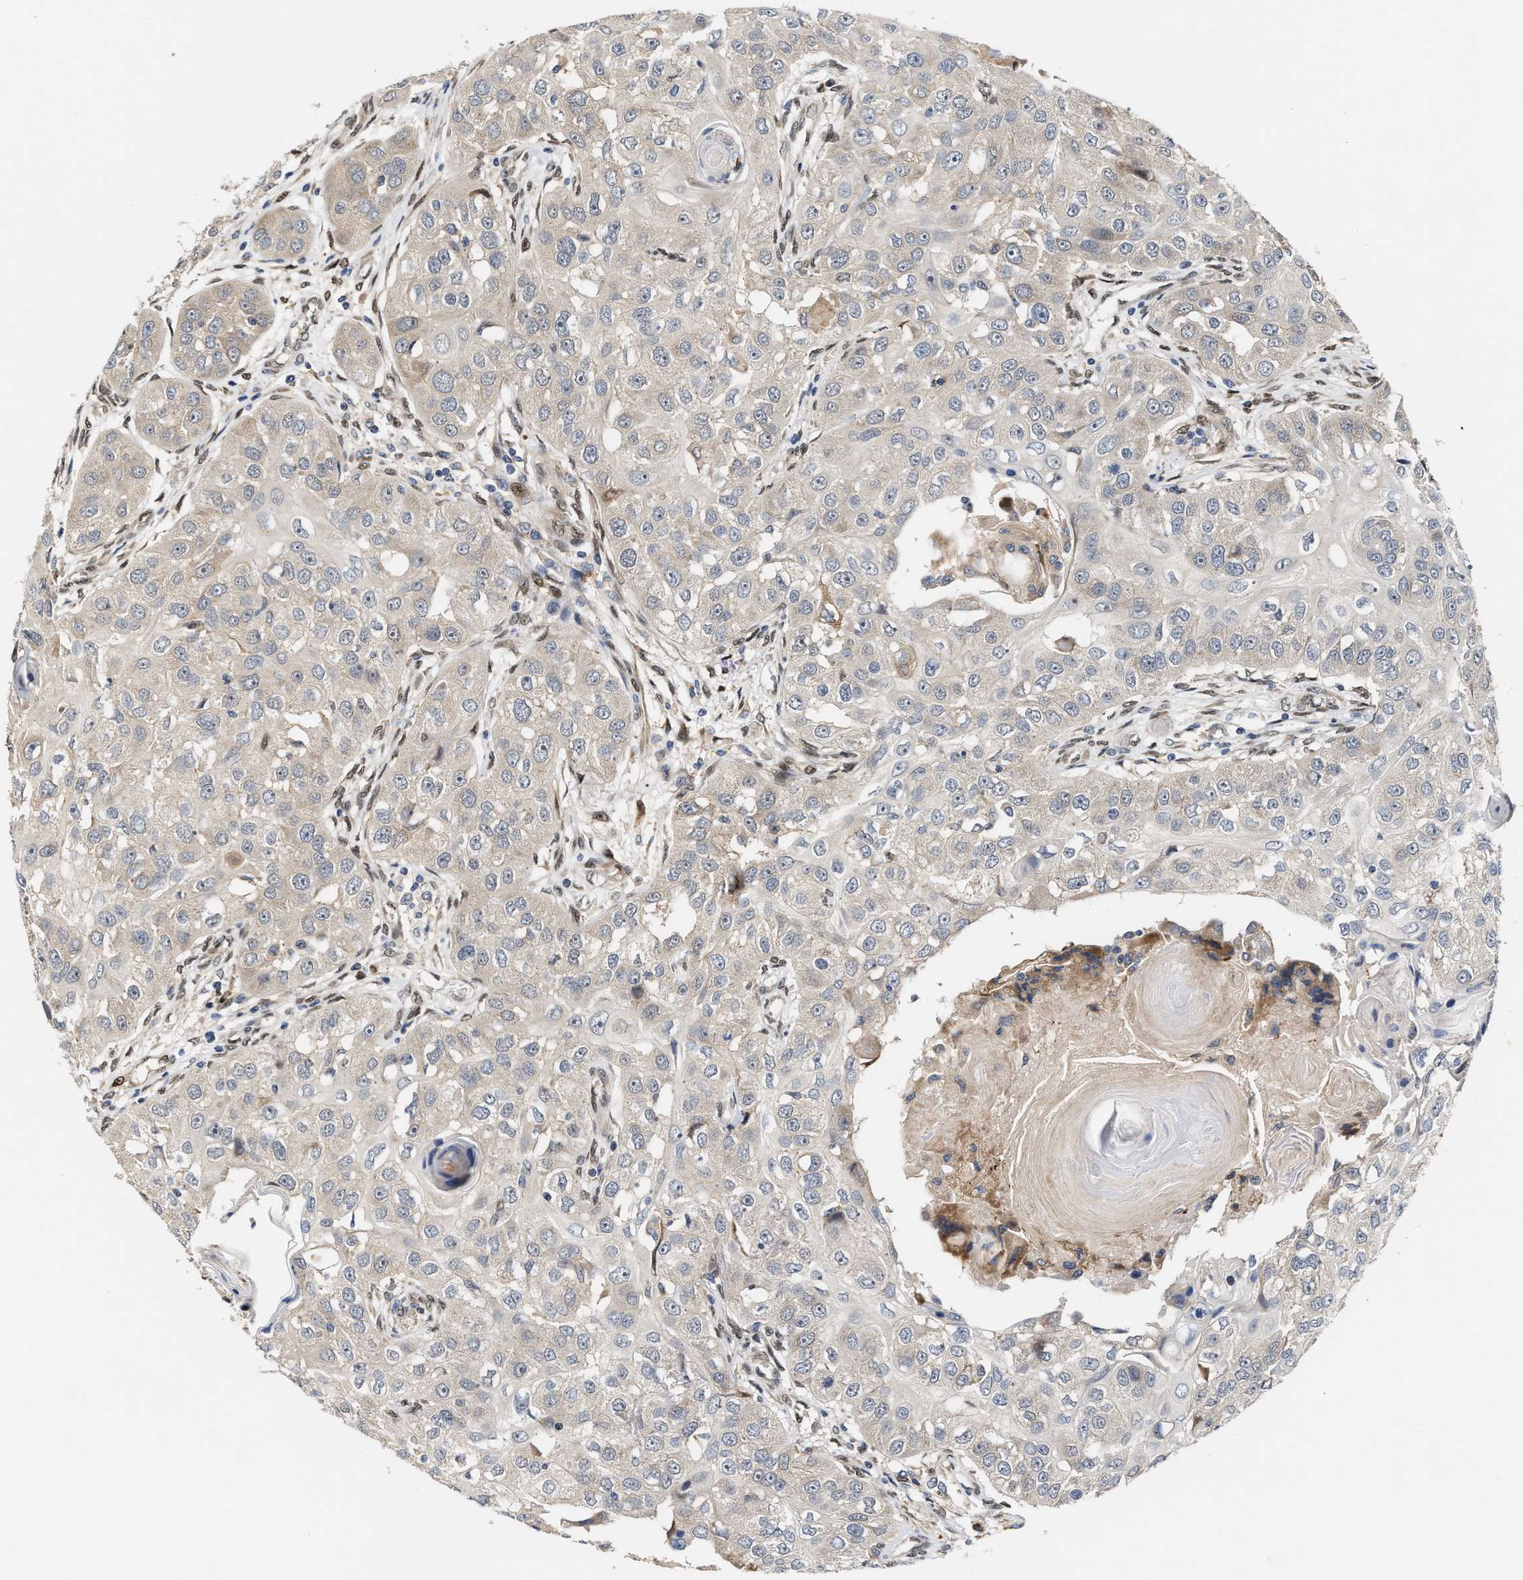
{"staining": {"intensity": "weak", "quantity": "<25%", "location": "cytoplasmic/membranous"}, "tissue": "head and neck cancer", "cell_type": "Tumor cells", "image_type": "cancer", "snomed": [{"axis": "morphology", "description": "Normal tissue, NOS"}, {"axis": "morphology", "description": "Squamous cell carcinoma, NOS"}, {"axis": "topography", "description": "Skeletal muscle"}, {"axis": "topography", "description": "Head-Neck"}], "caption": "DAB (3,3'-diaminobenzidine) immunohistochemical staining of head and neck cancer displays no significant positivity in tumor cells.", "gene": "TCF4", "patient": {"sex": "male", "age": 51}}